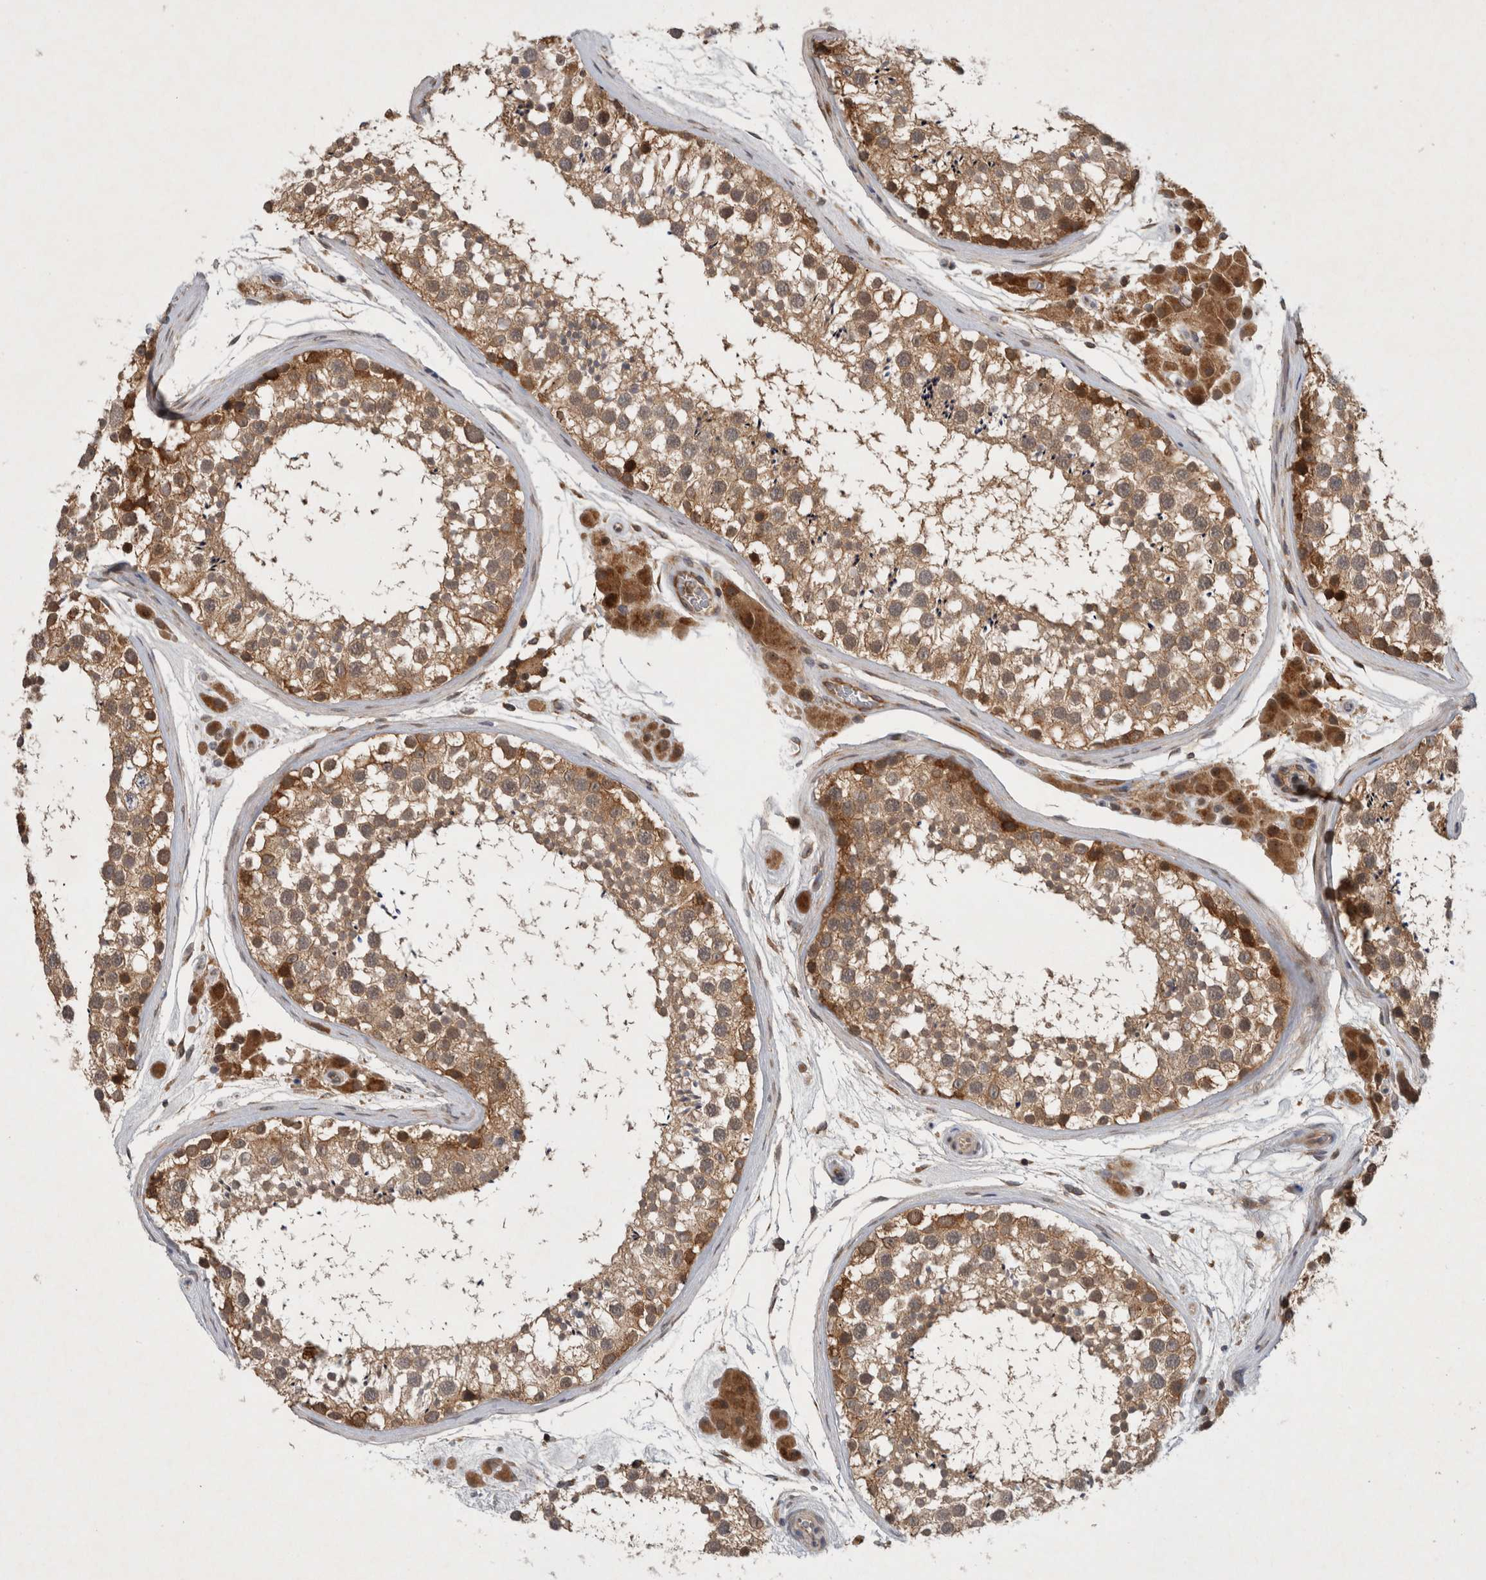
{"staining": {"intensity": "moderate", "quantity": ">75%", "location": "cytoplasmic/membranous"}, "tissue": "testis", "cell_type": "Cells in seminiferous ducts", "image_type": "normal", "snomed": [{"axis": "morphology", "description": "Normal tissue, NOS"}, {"axis": "topography", "description": "Testis"}], "caption": "A brown stain labels moderate cytoplasmic/membranous expression of a protein in cells in seminiferous ducts of benign human testis.", "gene": "PDCD2", "patient": {"sex": "male", "age": 46}}